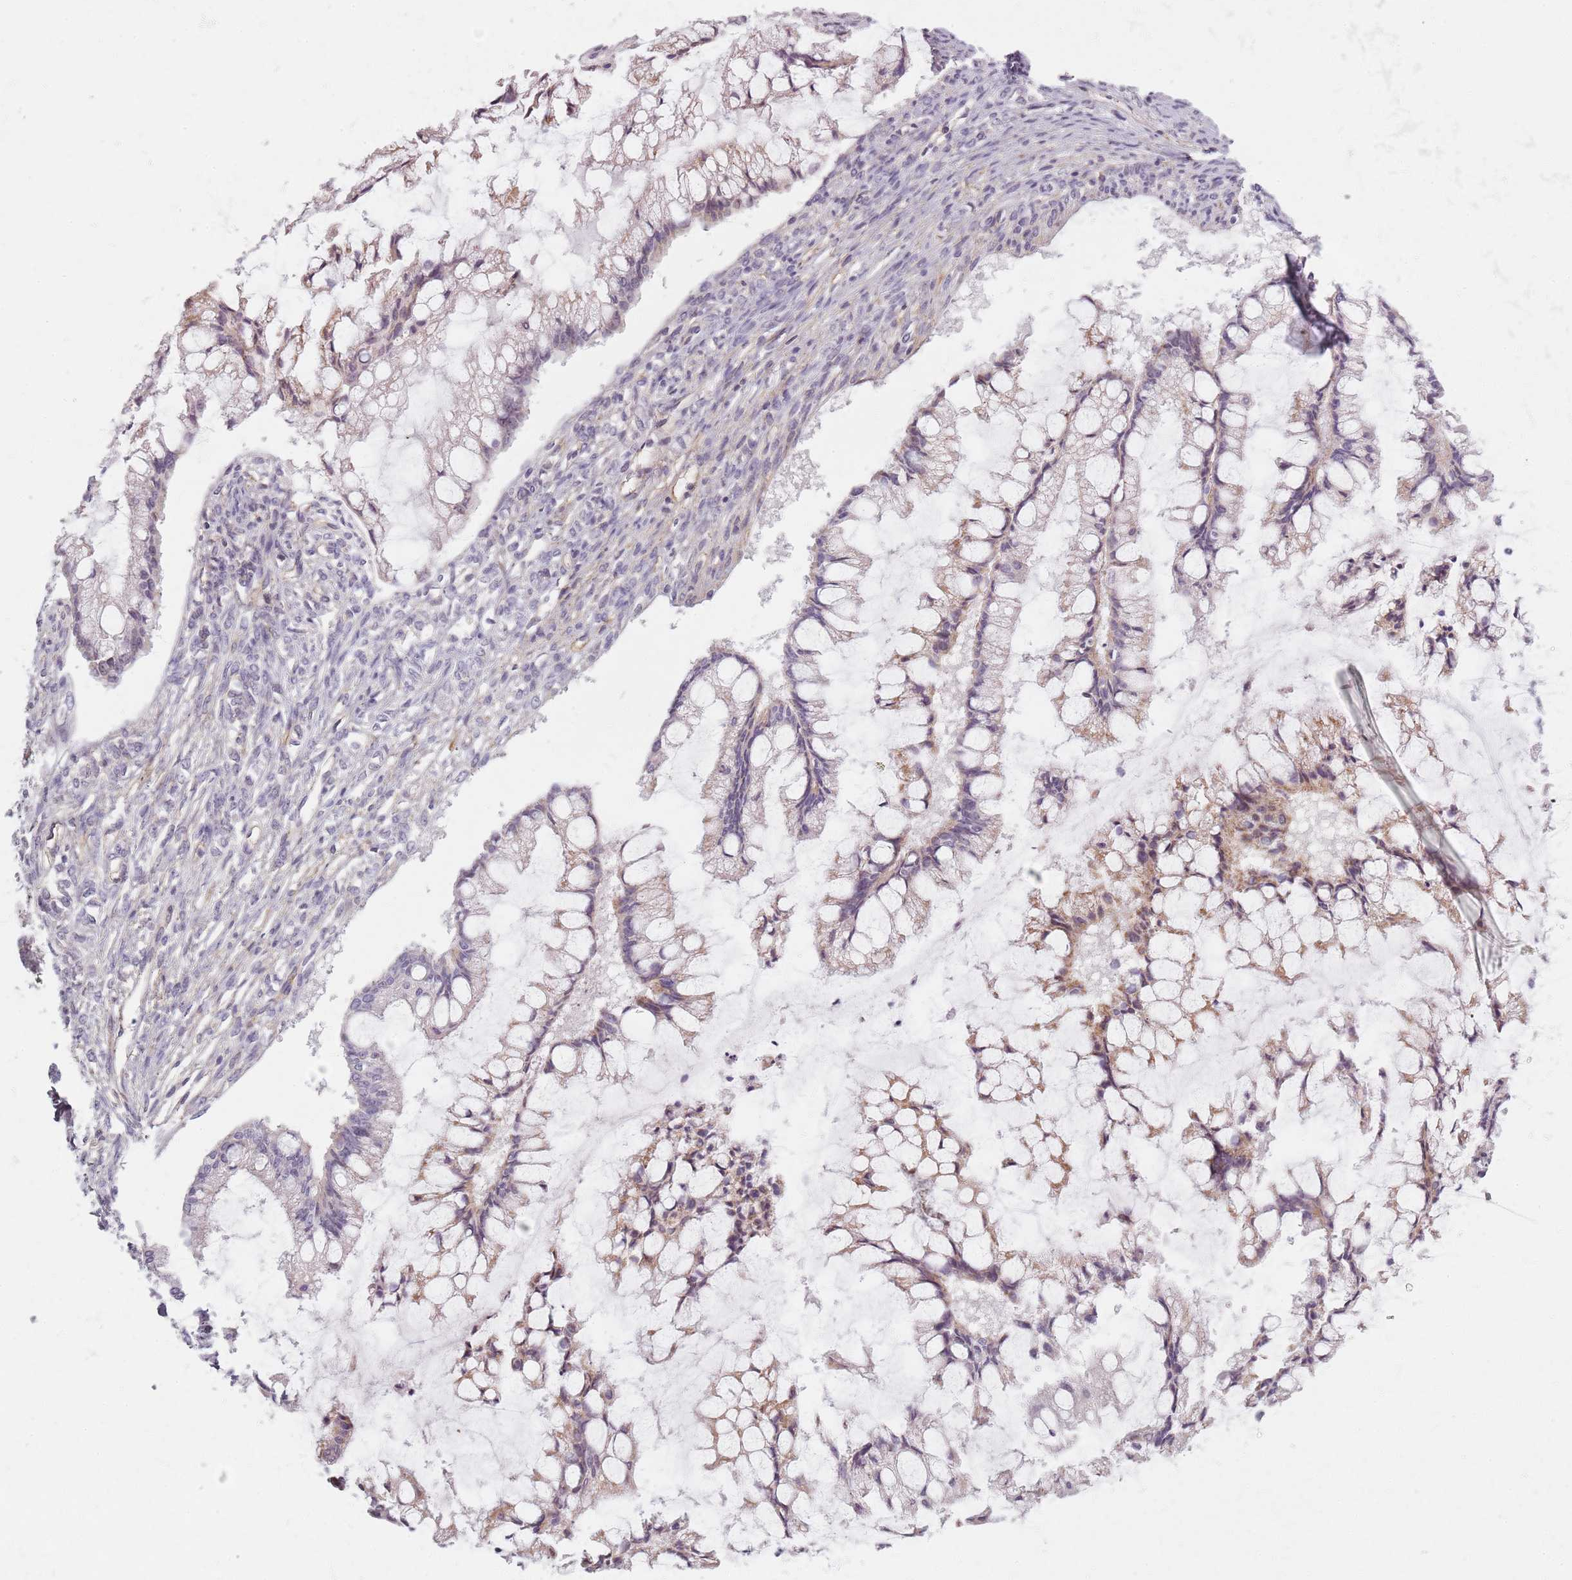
{"staining": {"intensity": "moderate", "quantity": "25%-75%", "location": "cytoplasmic/membranous"}, "tissue": "ovarian cancer", "cell_type": "Tumor cells", "image_type": "cancer", "snomed": [{"axis": "morphology", "description": "Cystadenocarcinoma, mucinous, NOS"}, {"axis": "topography", "description": "Ovary"}], "caption": "Immunohistochemistry (IHC) photomicrograph of neoplastic tissue: human ovarian cancer (mucinous cystadenocarcinoma) stained using IHC exhibits medium levels of moderate protein expression localized specifically in the cytoplasmic/membranous of tumor cells, appearing as a cytoplasmic/membranous brown color.", "gene": "SYNGR3", "patient": {"sex": "female", "age": 73}}